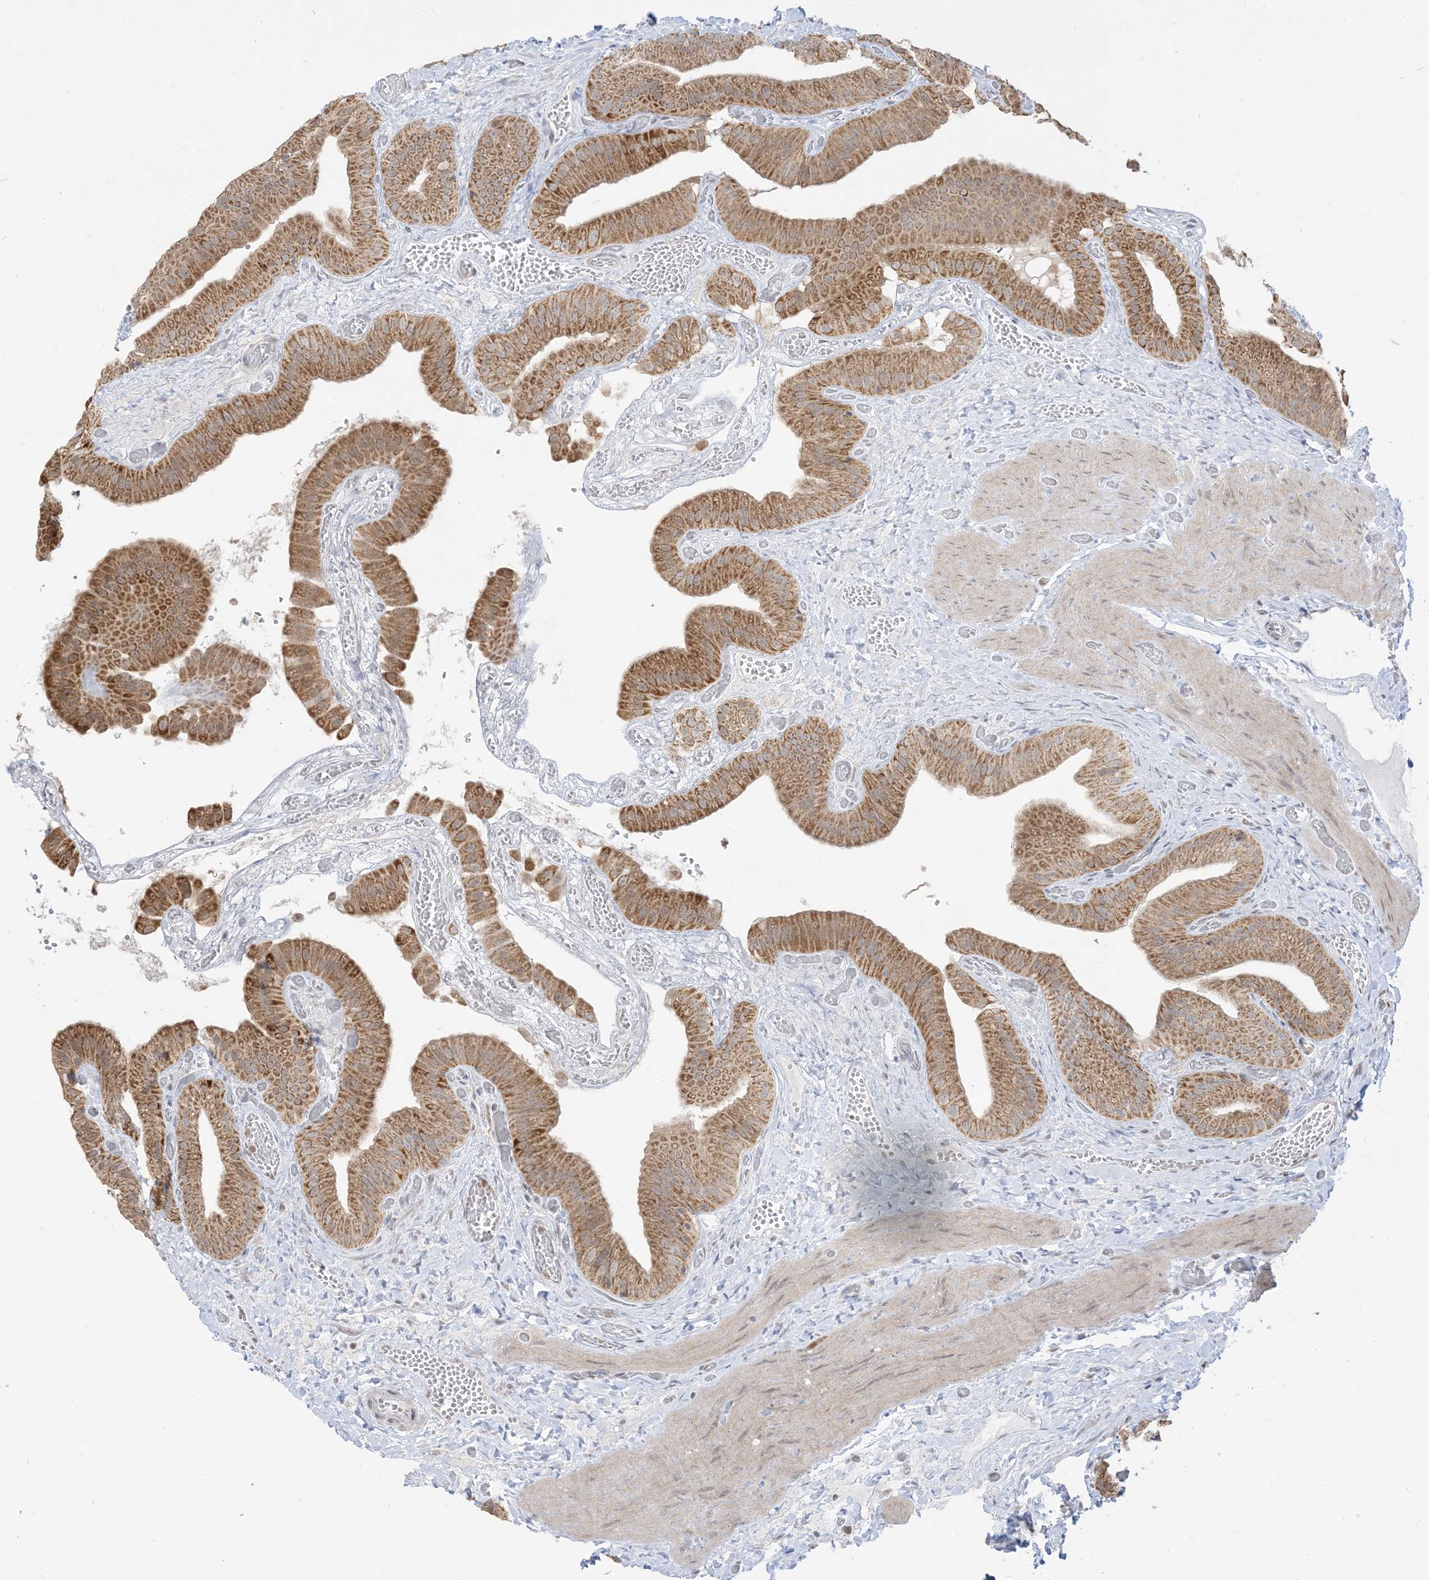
{"staining": {"intensity": "moderate", "quantity": ">75%", "location": "cytoplasmic/membranous"}, "tissue": "gallbladder", "cell_type": "Glandular cells", "image_type": "normal", "snomed": [{"axis": "morphology", "description": "Normal tissue, NOS"}, {"axis": "topography", "description": "Gallbladder"}], "caption": "This image reveals unremarkable gallbladder stained with immunohistochemistry to label a protein in brown. The cytoplasmic/membranous of glandular cells show moderate positivity for the protein. Nuclei are counter-stained blue.", "gene": "KANSL3", "patient": {"sex": "female", "age": 64}}